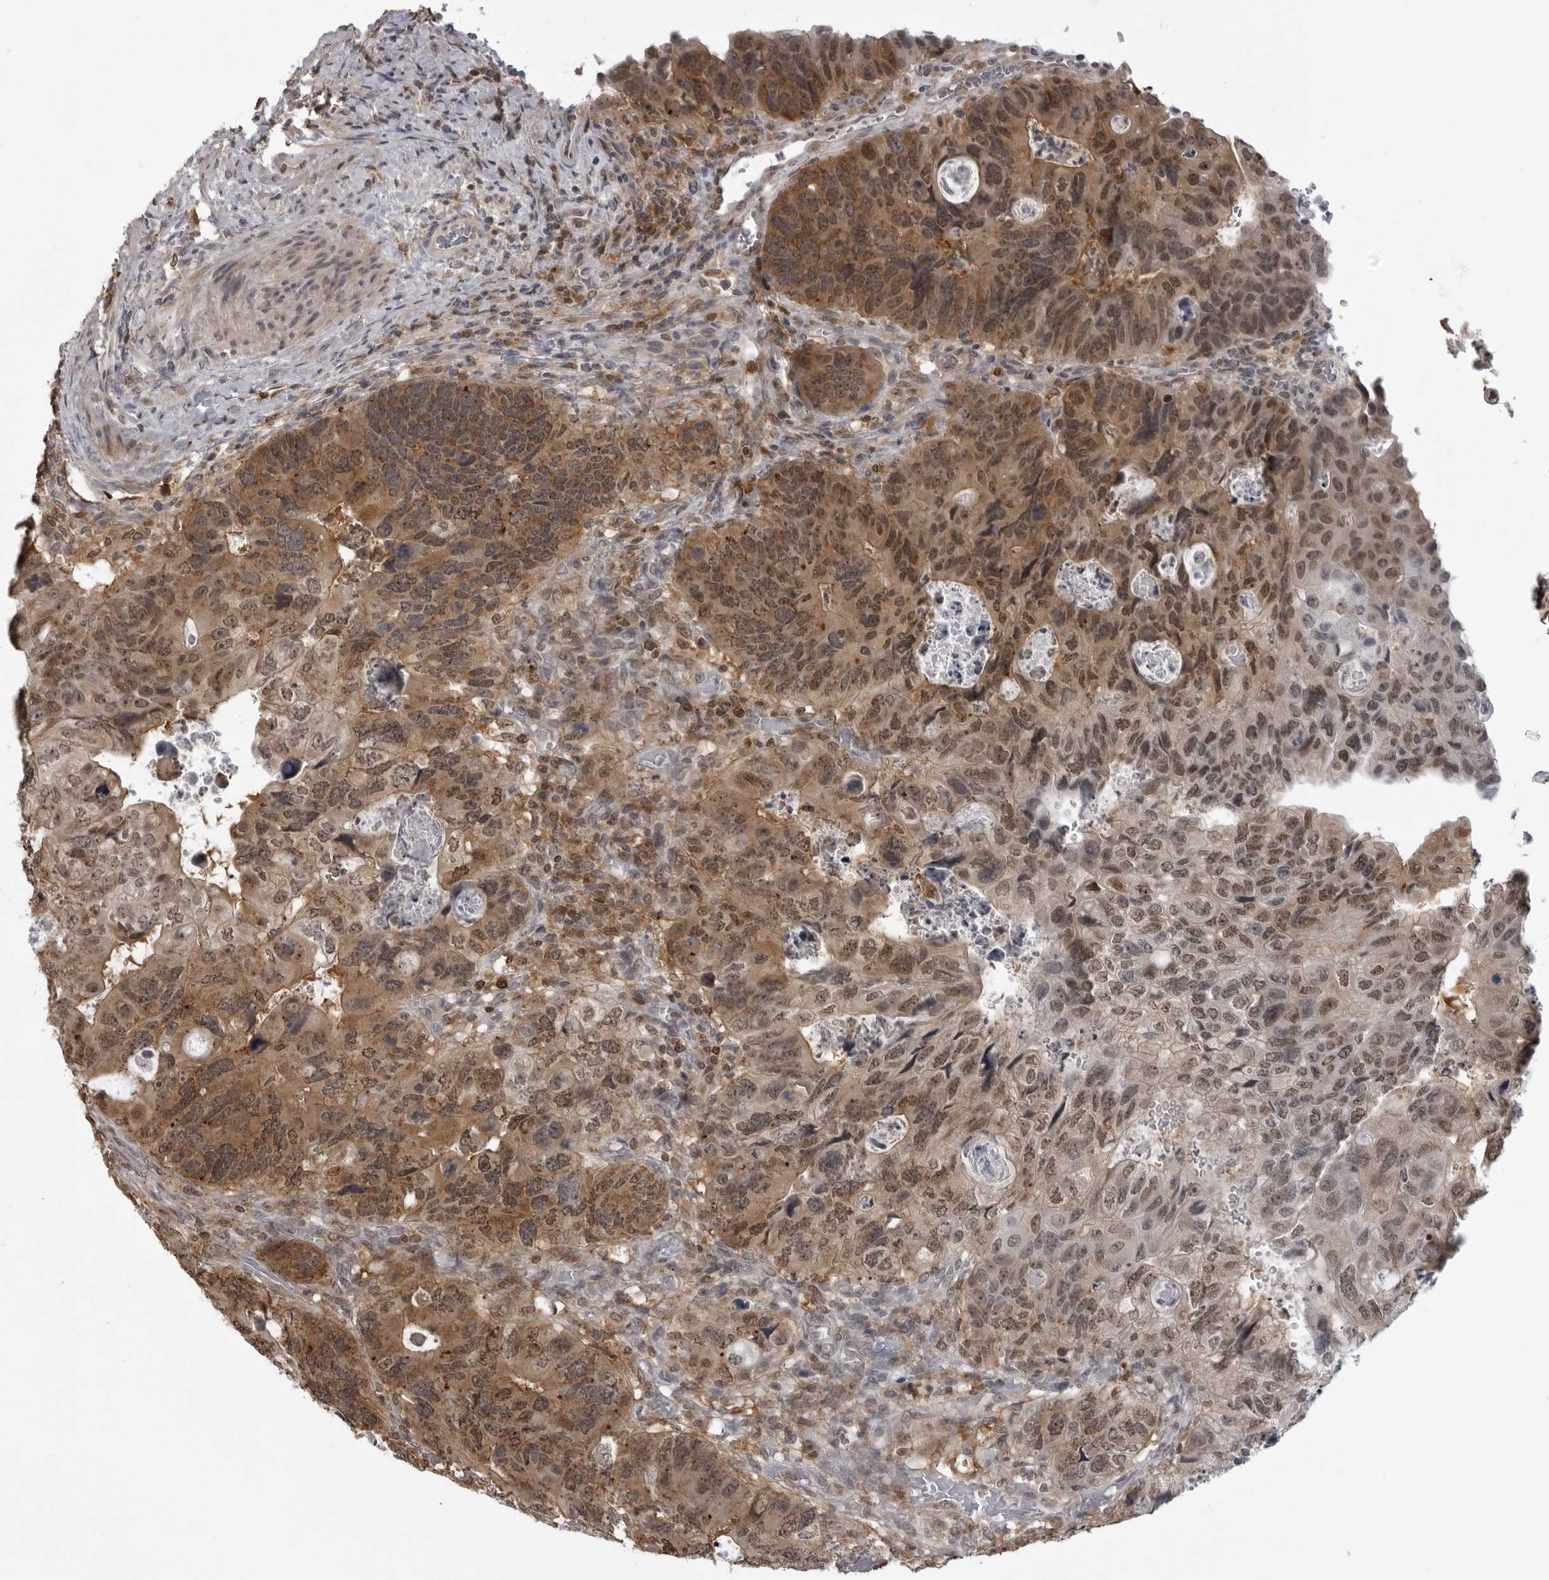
{"staining": {"intensity": "moderate", "quantity": ">75%", "location": "cytoplasmic/membranous,nuclear"}, "tissue": "colorectal cancer", "cell_type": "Tumor cells", "image_type": "cancer", "snomed": [{"axis": "morphology", "description": "Adenocarcinoma, NOS"}, {"axis": "topography", "description": "Rectum"}], "caption": "This is an image of IHC staining of adenocarcinoma (colorectal), which shows moderate expression in the cytoplasmic/membranous and nuclear of tumor cells.", "gene": "PDCL3", "patient": {"sex": "male", "age": 59}}